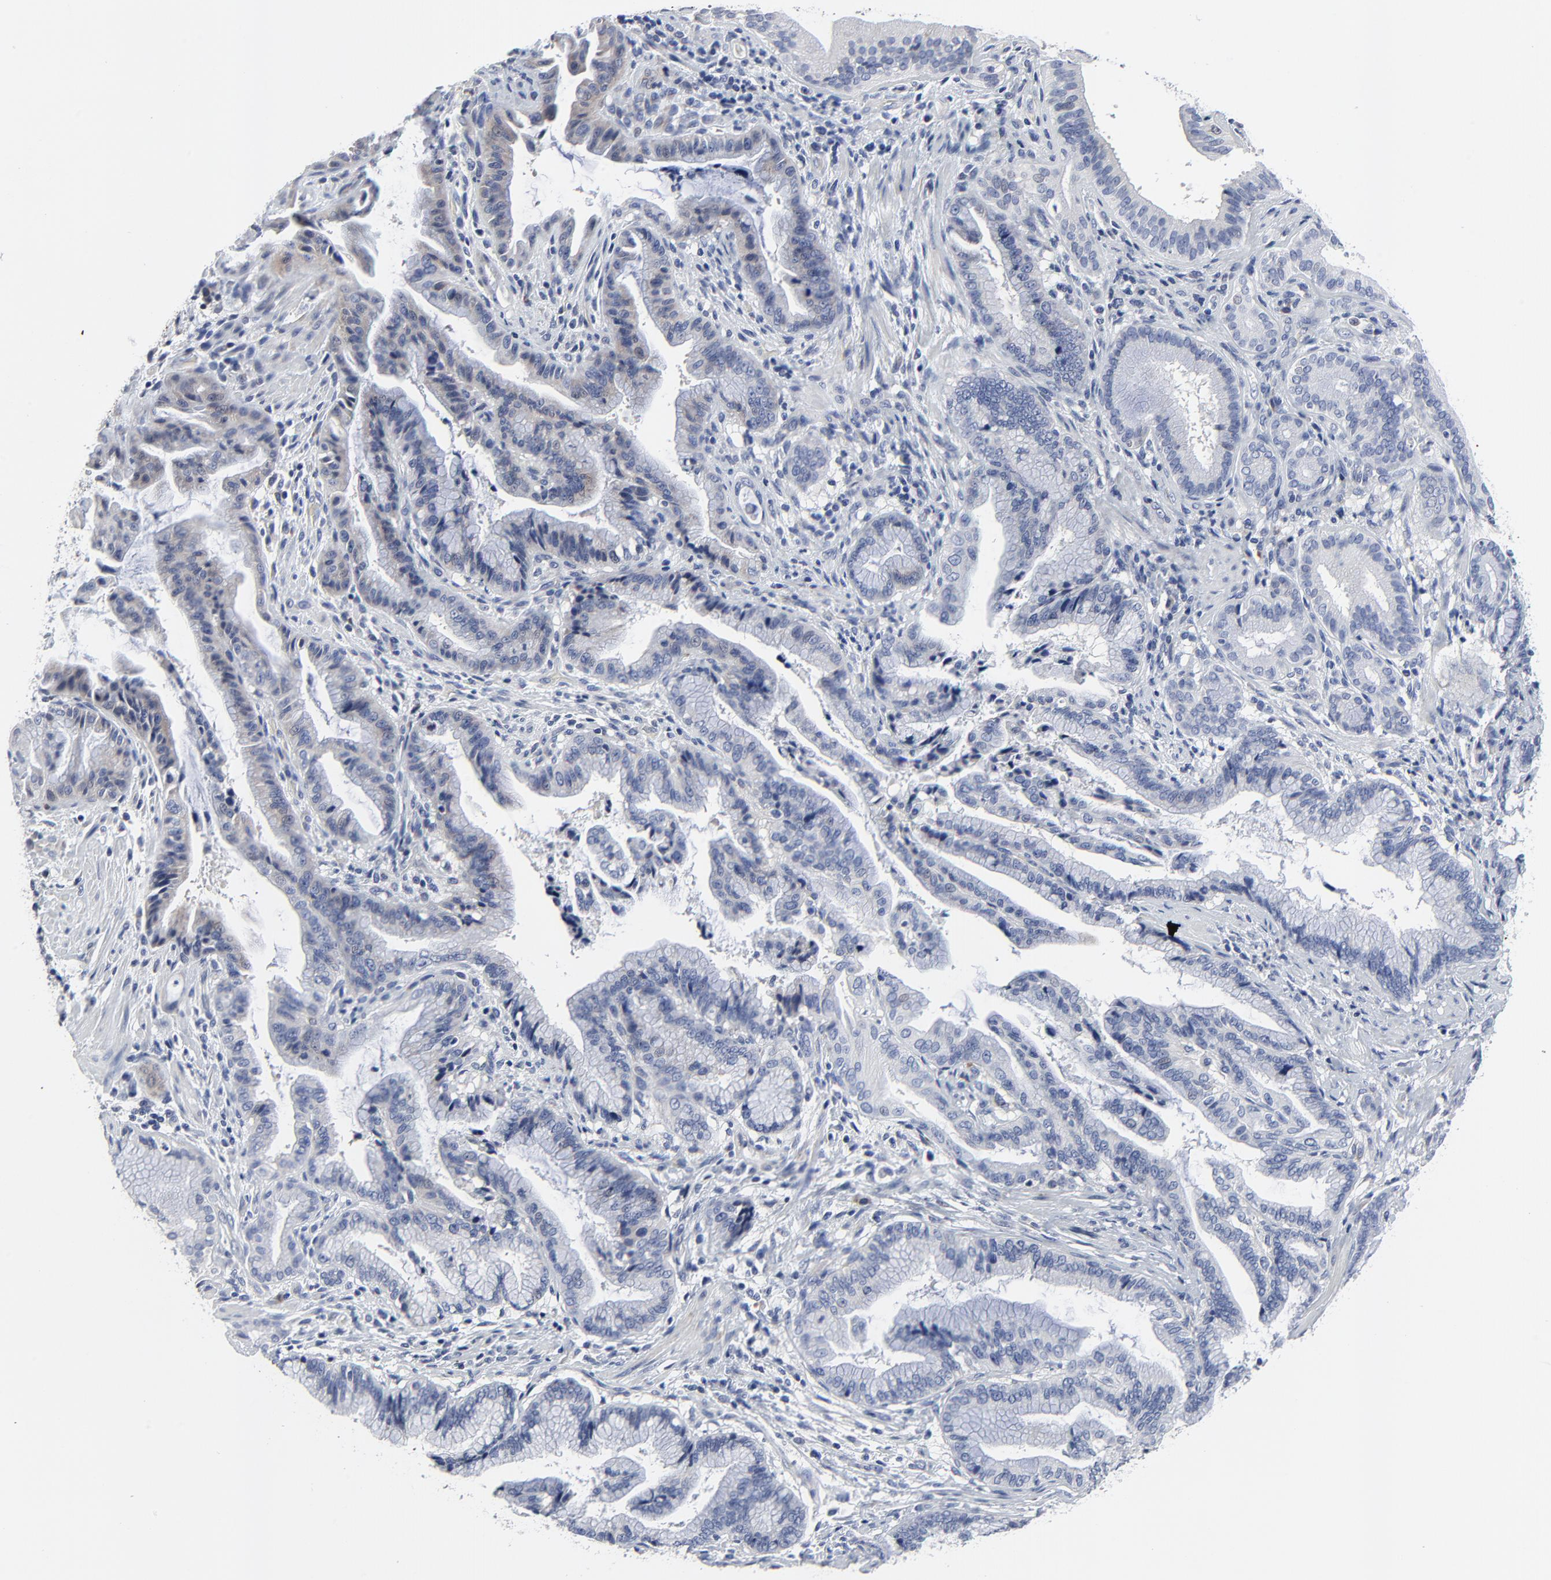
{"staining": {"intensity": "negative", "quantity": "none", "location": "none"}, "tissue": "pancreatic cancer", "cell_type": "Tumor cells", "image_type": "cancer", "snomed": [{"axis": "morphology", "description": "Adenocarcinoma, NOS"}, {"axis": "topography", "description": "Pancreas"}], "caption": "This image is of pancreatic cancer stained with IHC to label a protein in brown with the nuclei are counter-stained blue. There is no expression in tumor cells.", "gene": "NLGN3", "patient": {"sex": "female", "age": 64}}